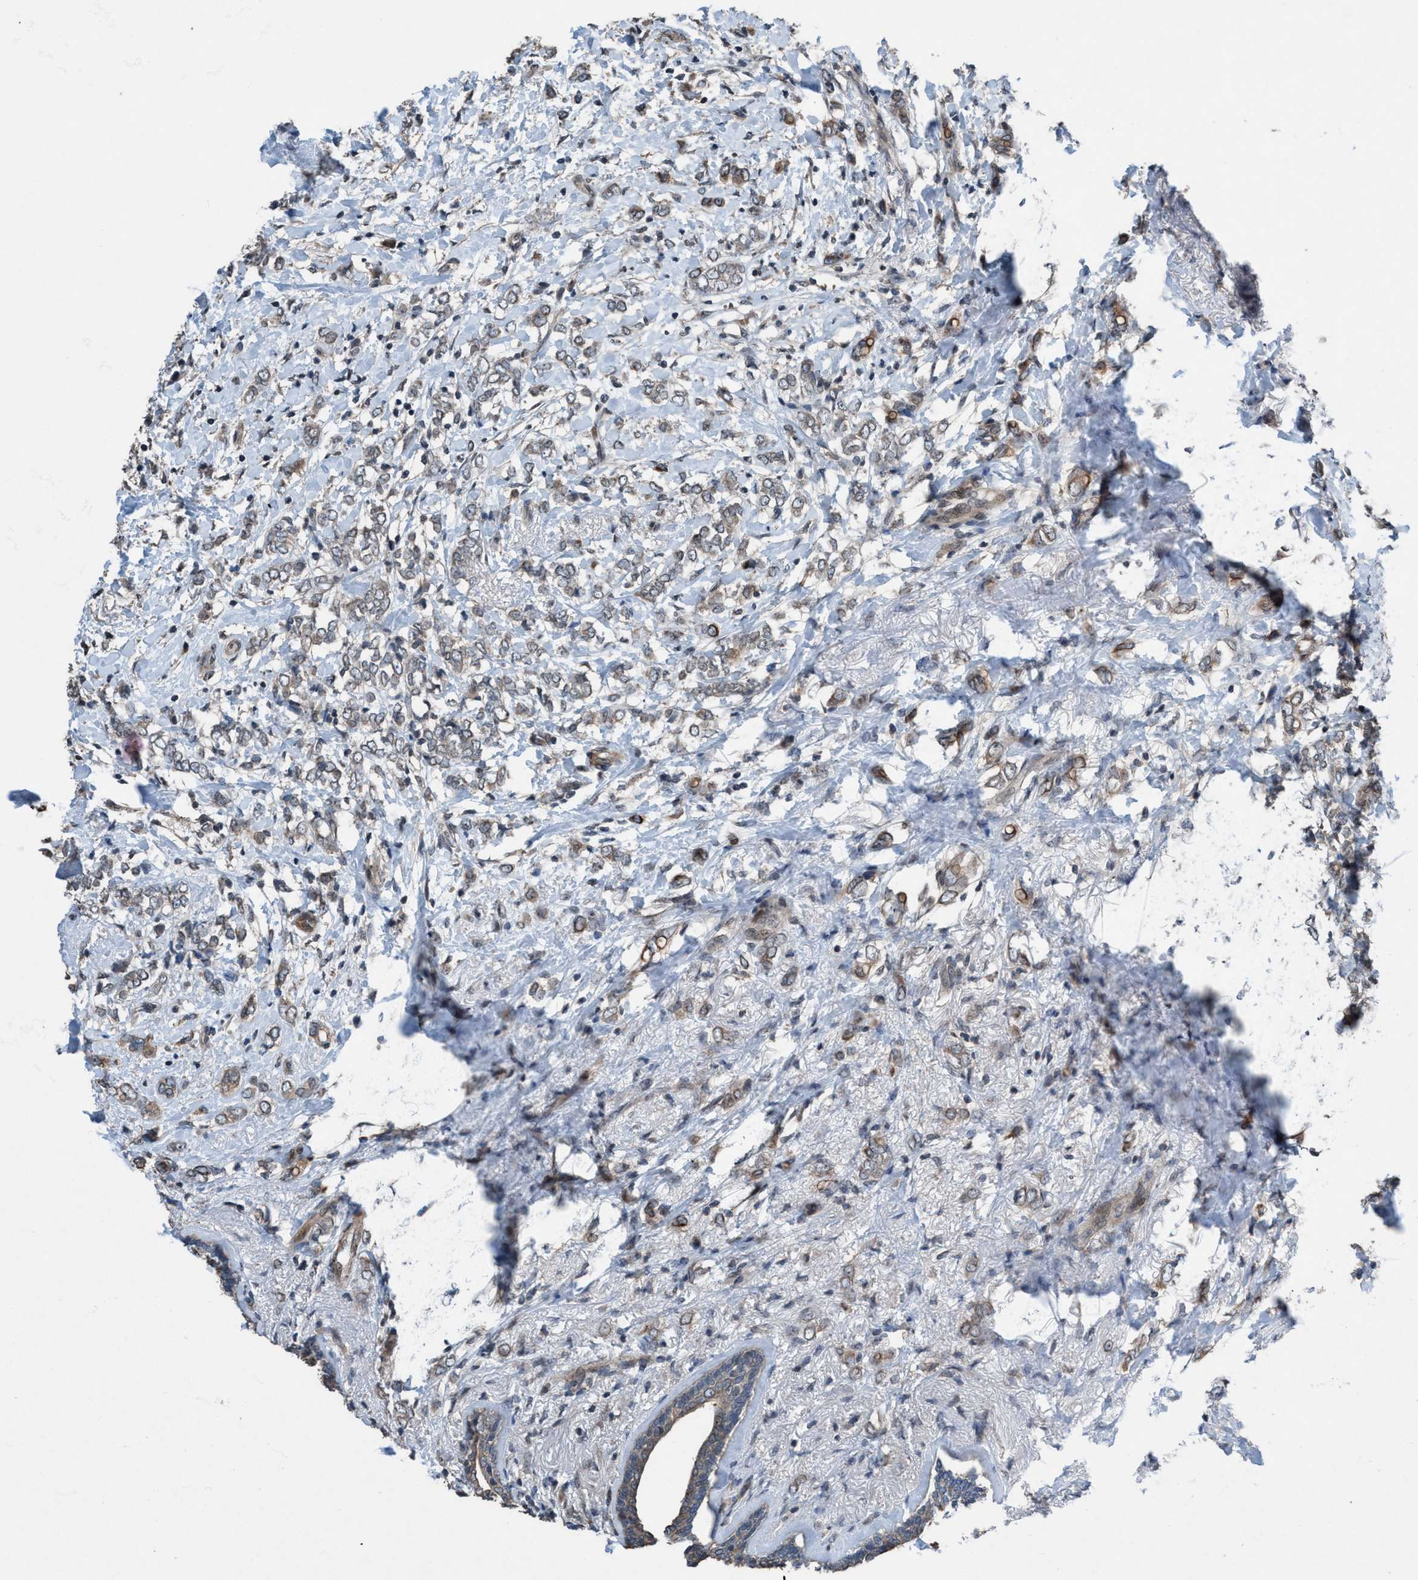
{"staining": {"intensity": "weak", "quantity": "25%-75%", "location": "cytoplasmic/membranous"}, "tissue": "breast cancer", "cell_type": "Tumor cells", "image_type": "cancer", "snomed": [{"axis": "morphology", "description": "Normal tissue, NOS"}, {"axis": "morphology", "description": "Lobular carcinoma"}, {"axis": "topography", "description": "Breast"}], "caption": "Immunohistochemical staining of human lobular carcinoma (breast) demonstrates low levels of weak cytoplasmic/membranous expression in about 25%-75% of tumor cells. (brown staining indicates protein expression, while blue staining denotes nuclei).", "gene": "NISCH", "patient": {"sex": "female", "age": 47}}